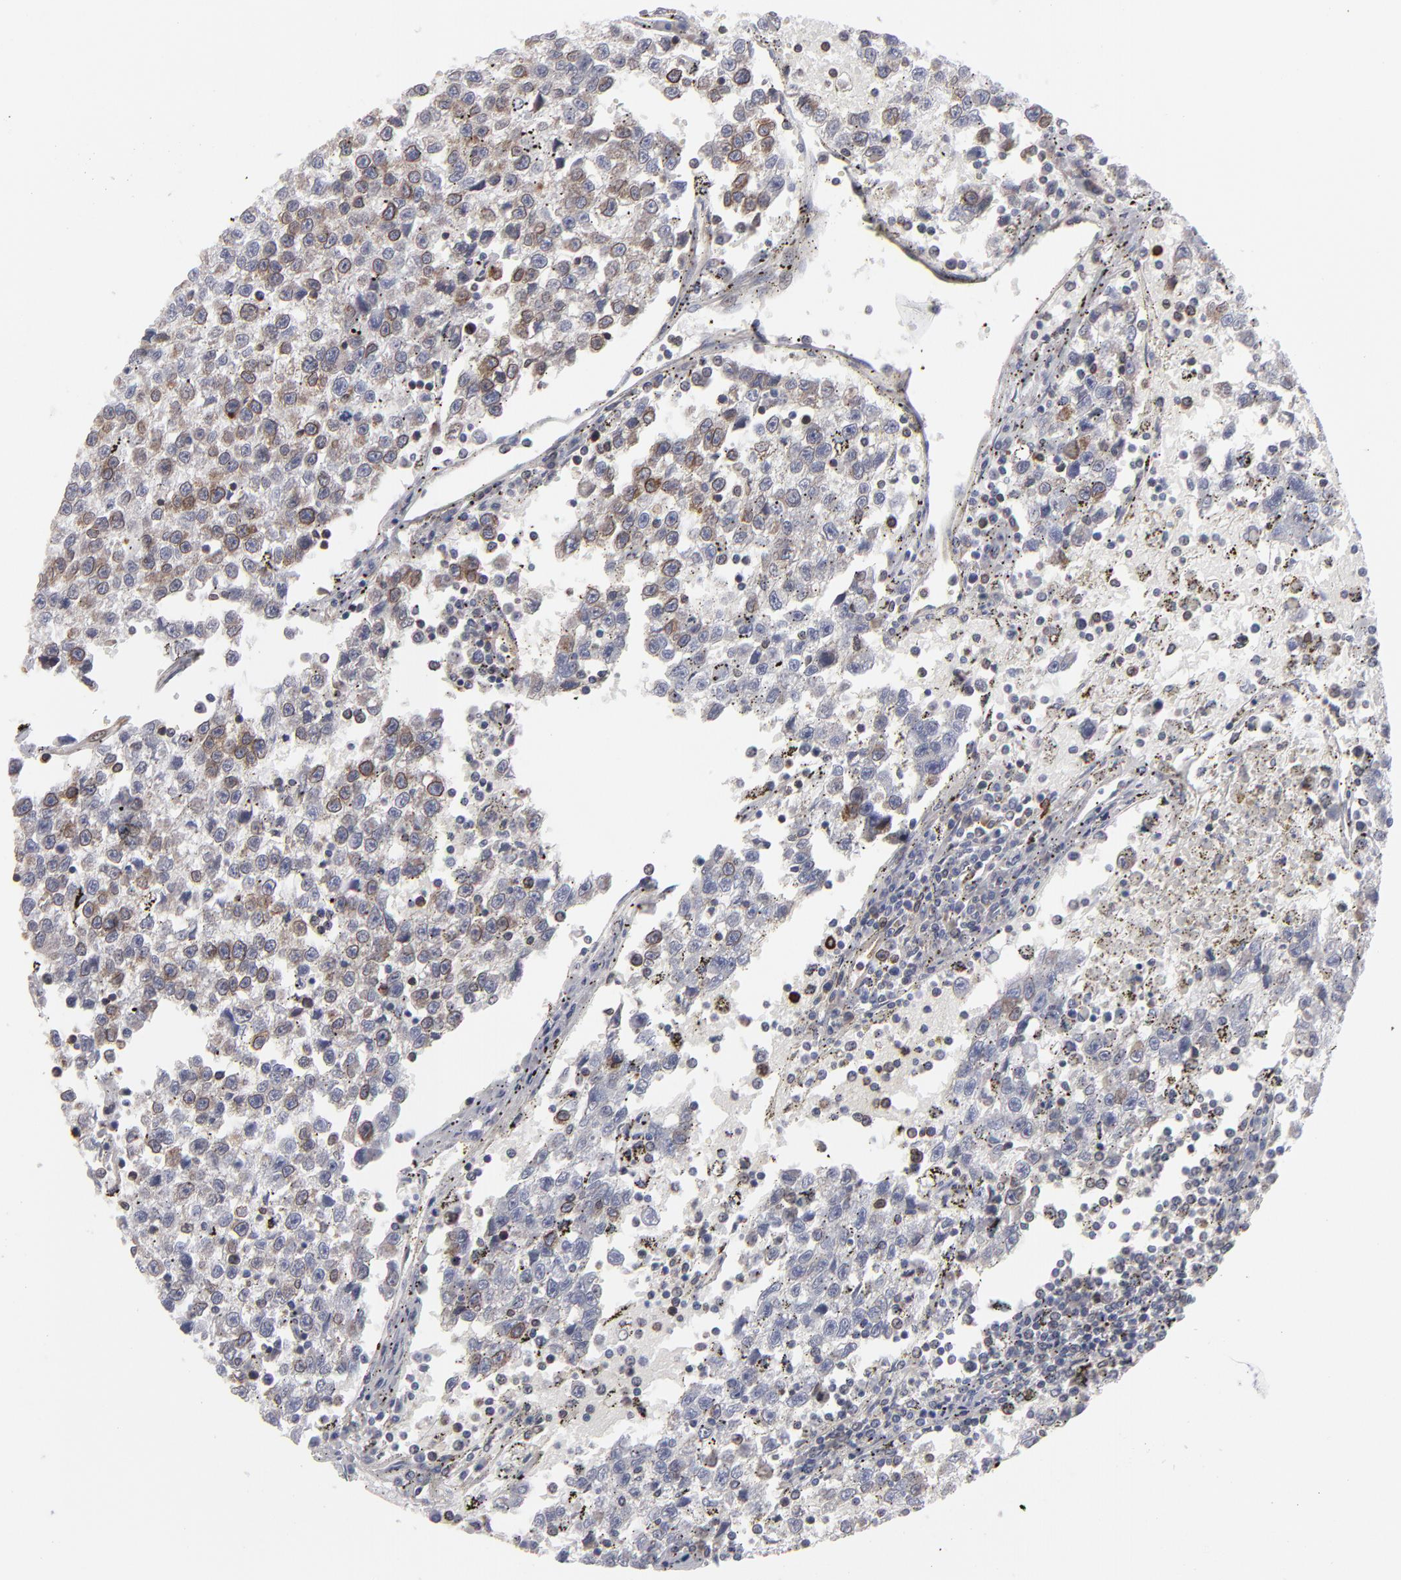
{"staining": {"intensity": "moderate", "quantity": ">75%", "location": "cytoplasmic/membranous"}, "tissue": "testis cancer", "cell_type": "Tumor cells", "image_type": "cancer", "snomed": [{"axis": "morphology", "description": "Seminoma, NOS"}, {"axis": "topography", "description": "Testis"}], "caption": "This photomicrograph demonstrates IHC staining of human testis cancer, with medium moderate cytoplasmic/membranous staining in about >75% of tumor cells.", "gene": "TMX1", "patient": {"sex": "male", "age": 35}}